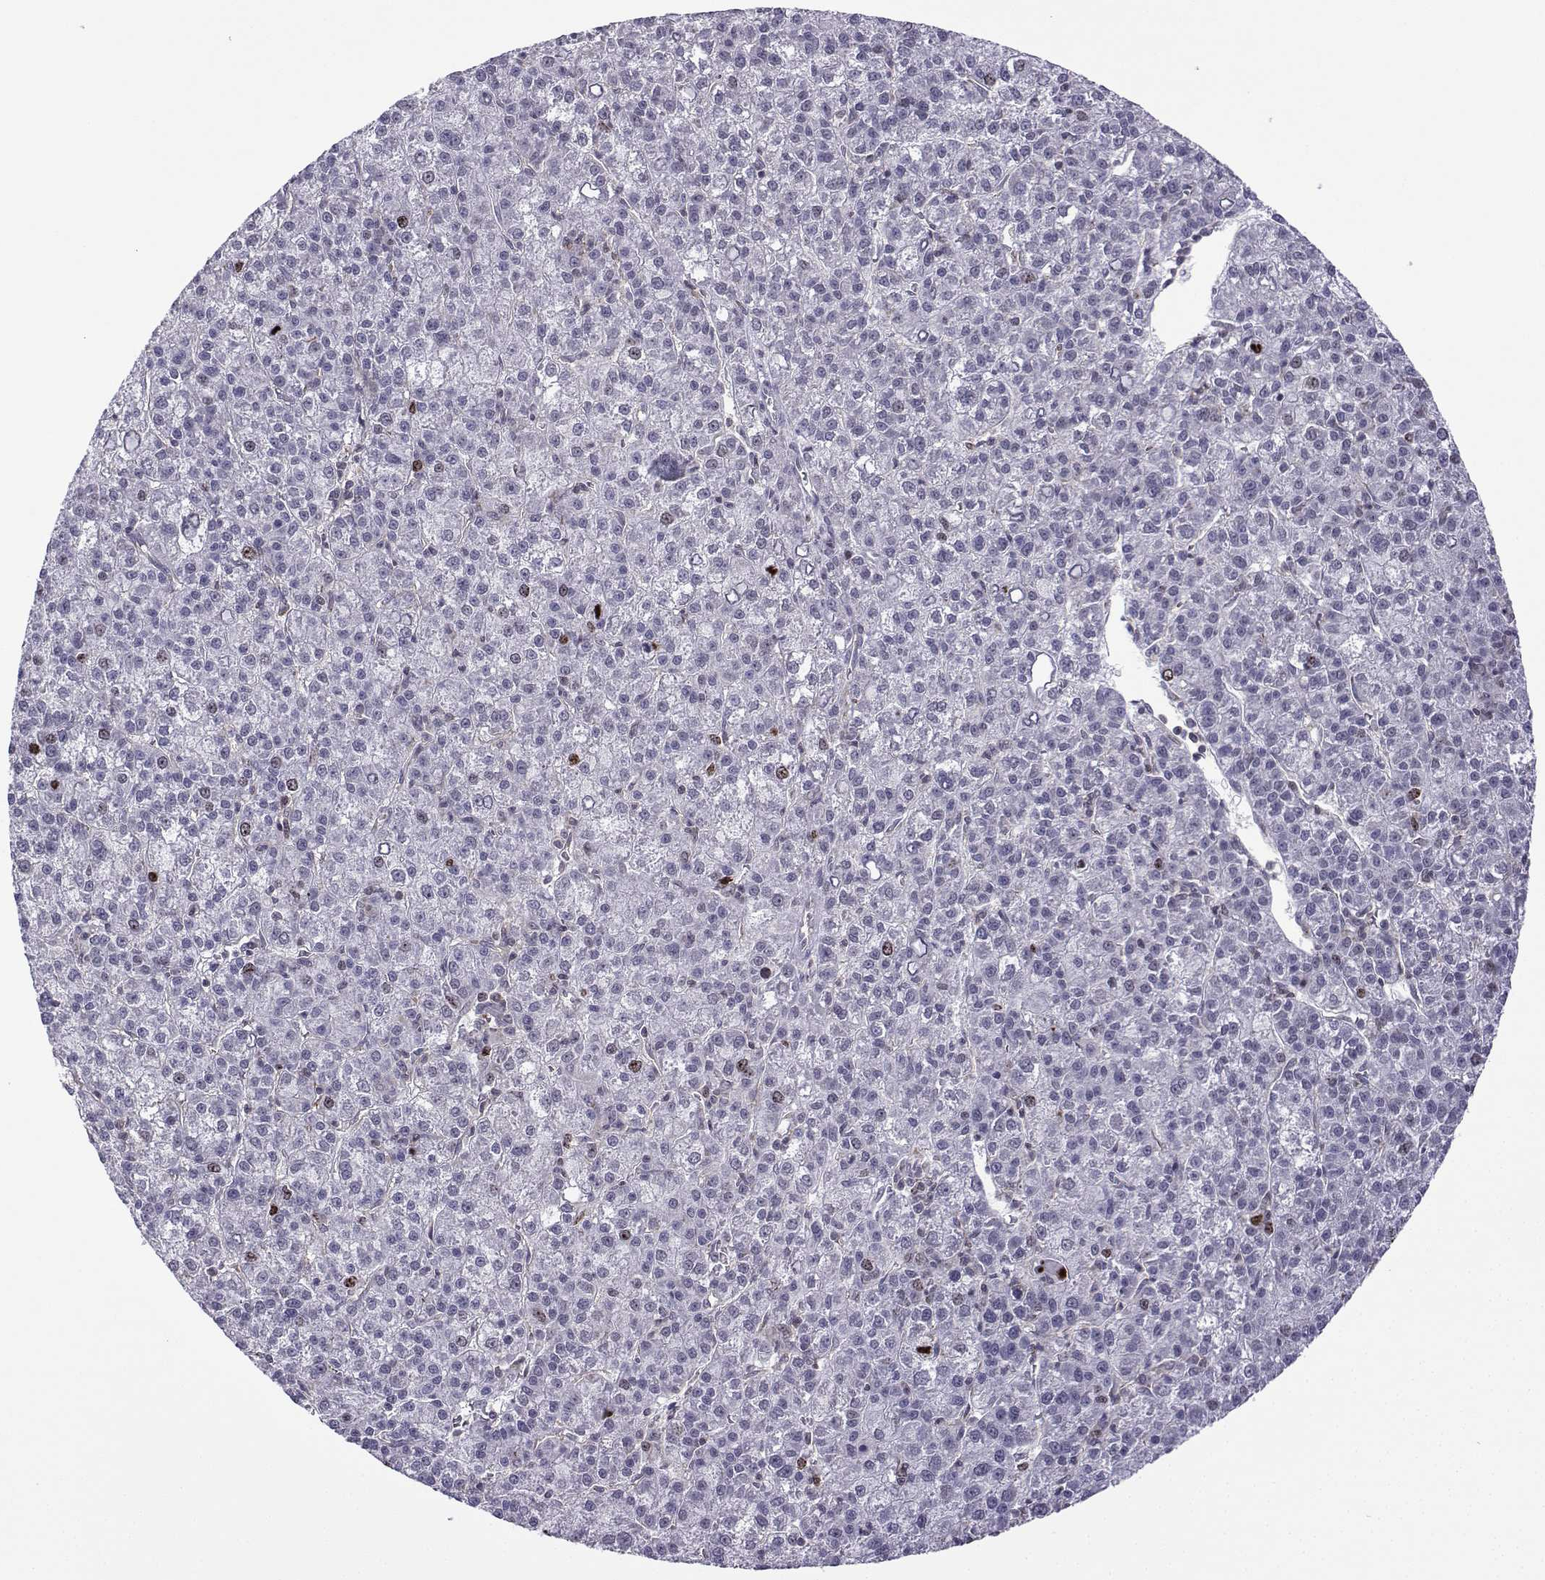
{"staining": {"intensity": "negative", "quantity": "none", "location": "none"}, "tissue": "liver cancer", "cell_type": "Tumor cells", "image_type": "cancer", "snomed": [{"axis": "morphology", "description": "Carcinoma, Hepatocellular, NOS"}, {"axis": "topography", "description": "Liver"}], "caption": "Liver cancer was stained to show a protein in brown. There is no significant expression in tumor cells.", "gene": "INCENP", "patient": {"sex": "female", "age": 60}}